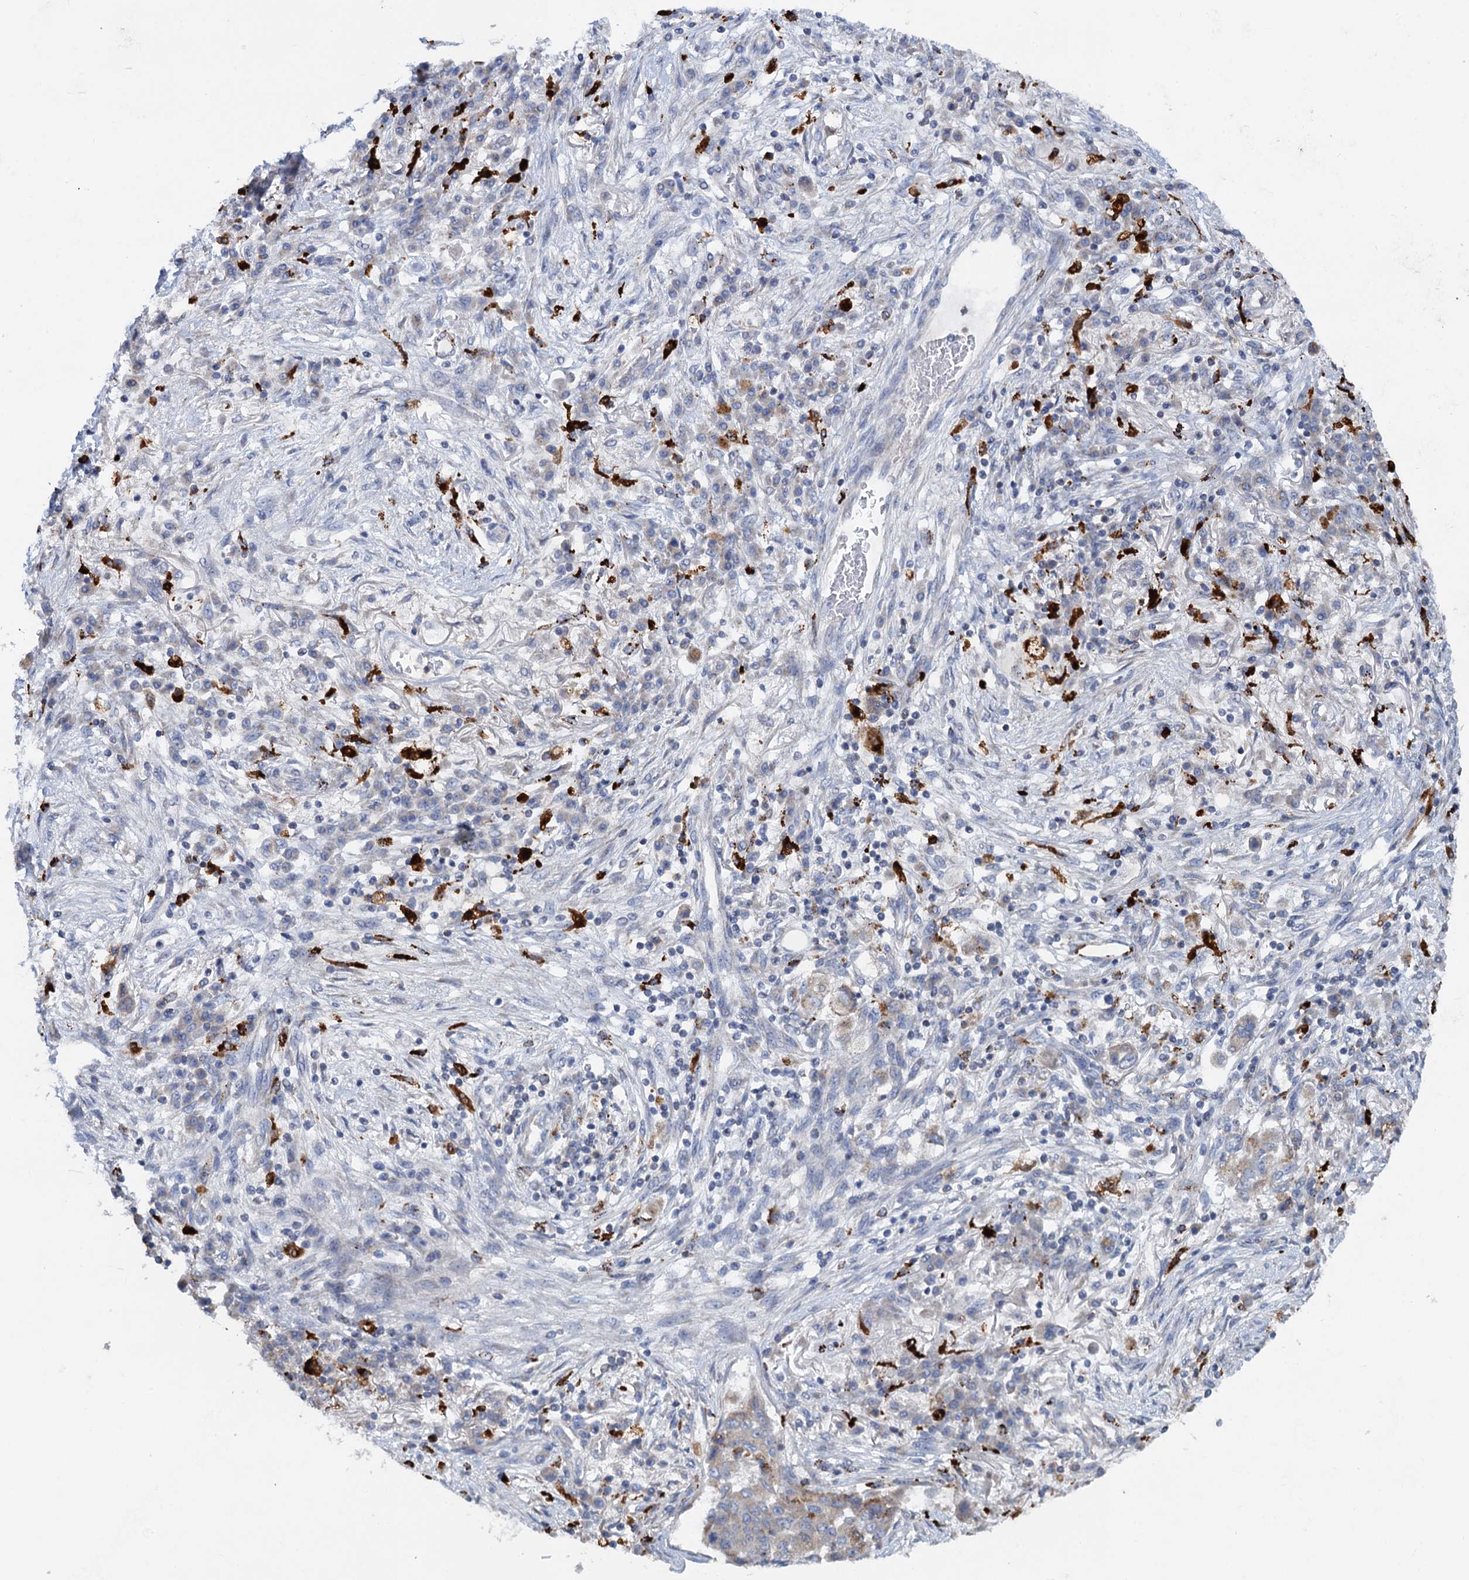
{"staining": {"intensity": "weak", "quantity": "<25%", "location": "cytoplasmic/membranous"}, "tissue": "lung cancer", "cell_type": "Tumor cells", "image_type": "cancer", "snomed": [{"axis": "morphology", "description": "Squamous cell carcinoma, NOS"}, {"axis": "topography", "description": "Lung"}], "caption": "Lung cancer (squamous cell carcinoma) stained for a protein using immunohistochemistry (IHC) reveals no positivity tumor cells.", "gene": "ANKS3", "patient": {"sex": "male", "age": 74}}